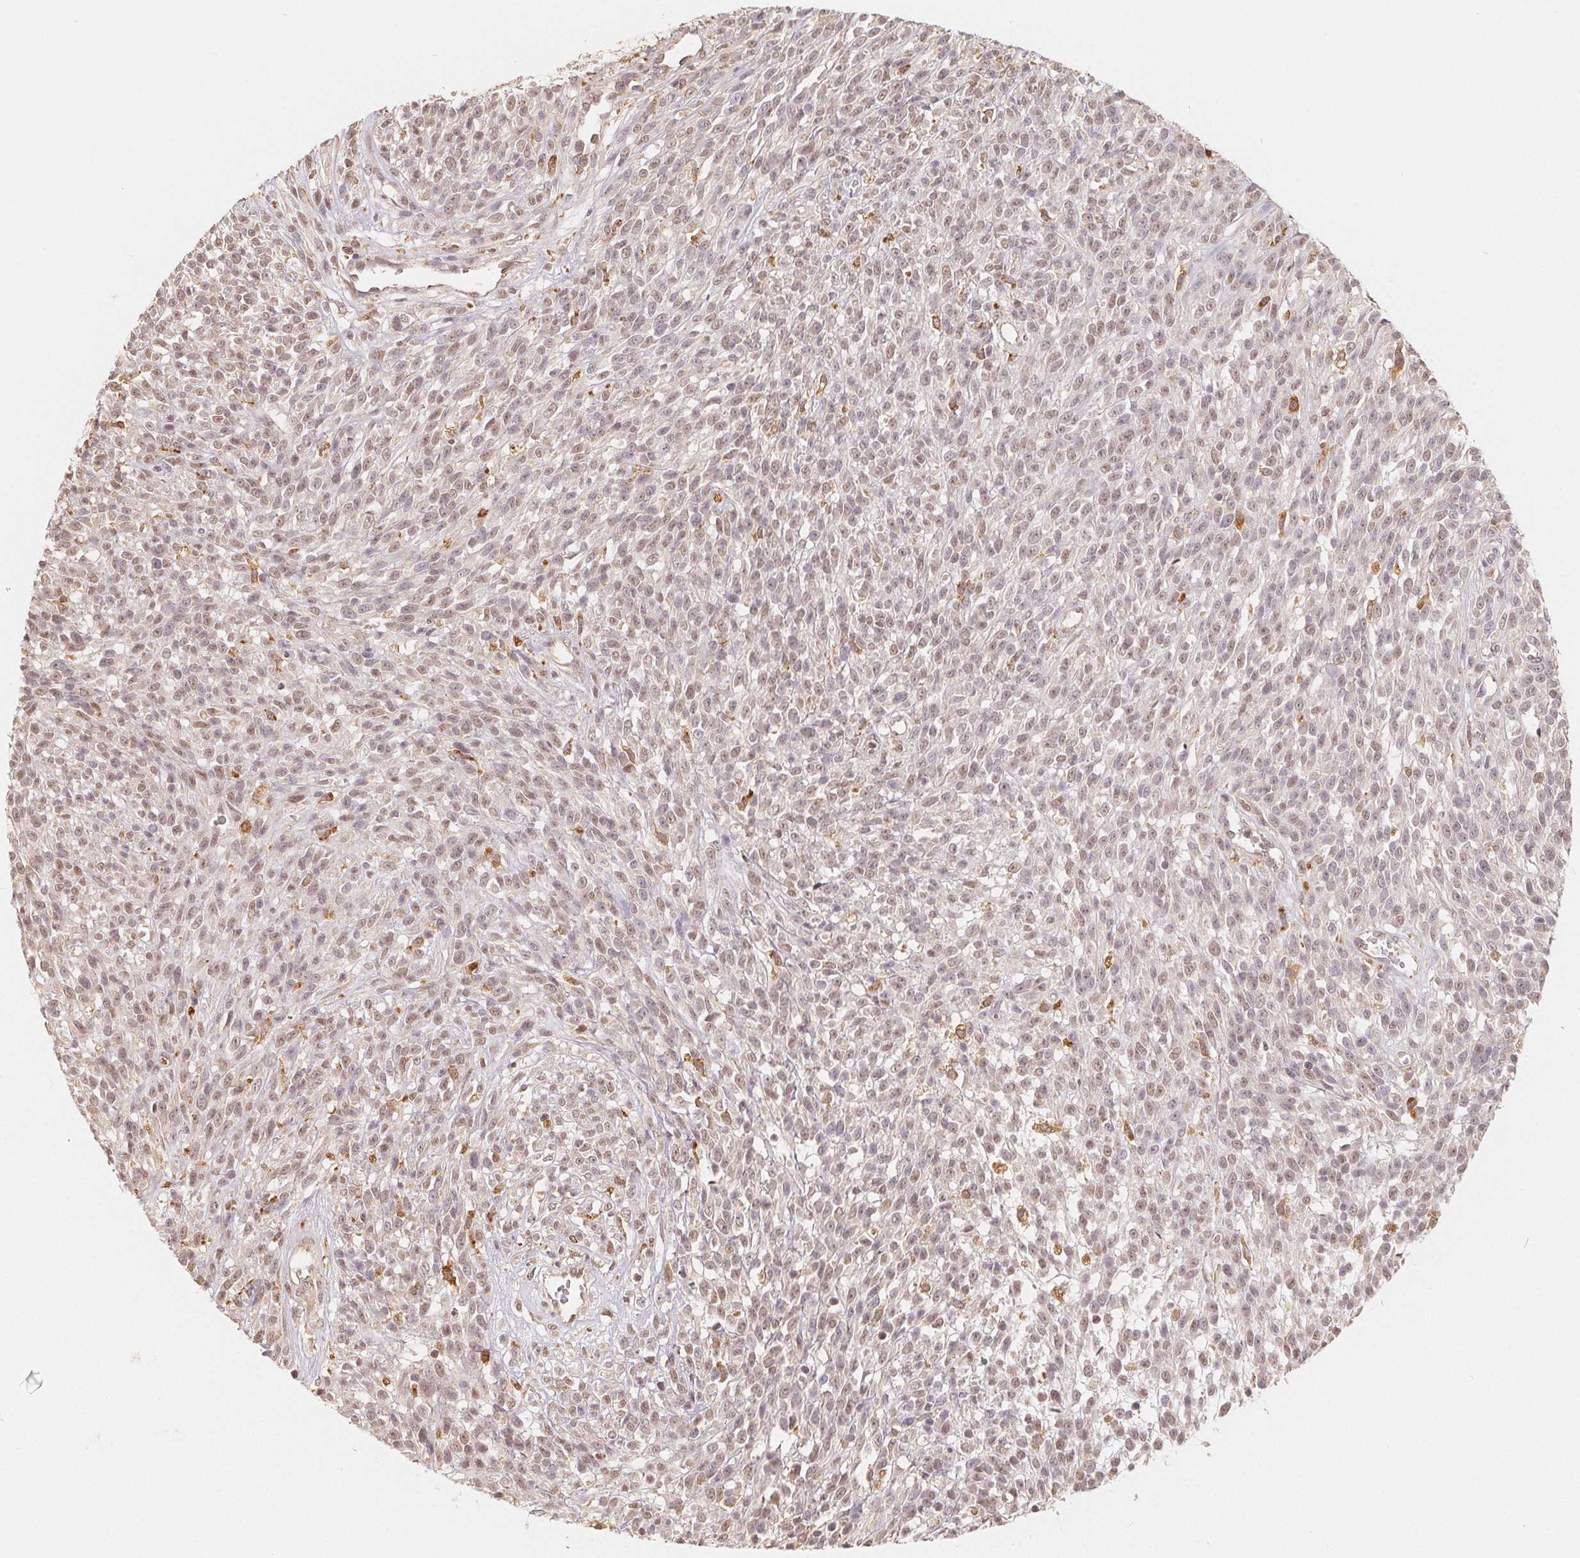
{"staining": {"intensity": "moderate", "quantity": ">75%", "location": "nuclear"}, "tissue": "melanoma", "cell_type": "Tumor cells", "image_type": "cancer", "snomed": [{"axis": "morphology", "description": "Malignant melanoma, NOS"}, {"axis": "topography", "description": "Skin"}, {"axis": "topography", "description": "Skin of trunk"}], "caption": "Immunohistochemistry (IHC) of melanoma displays medium levels of moderate nuclear positivity in approximately >75% of tumor cells.", "gene": "GUSB", "patient": {"sex": "male", "age": 74}}